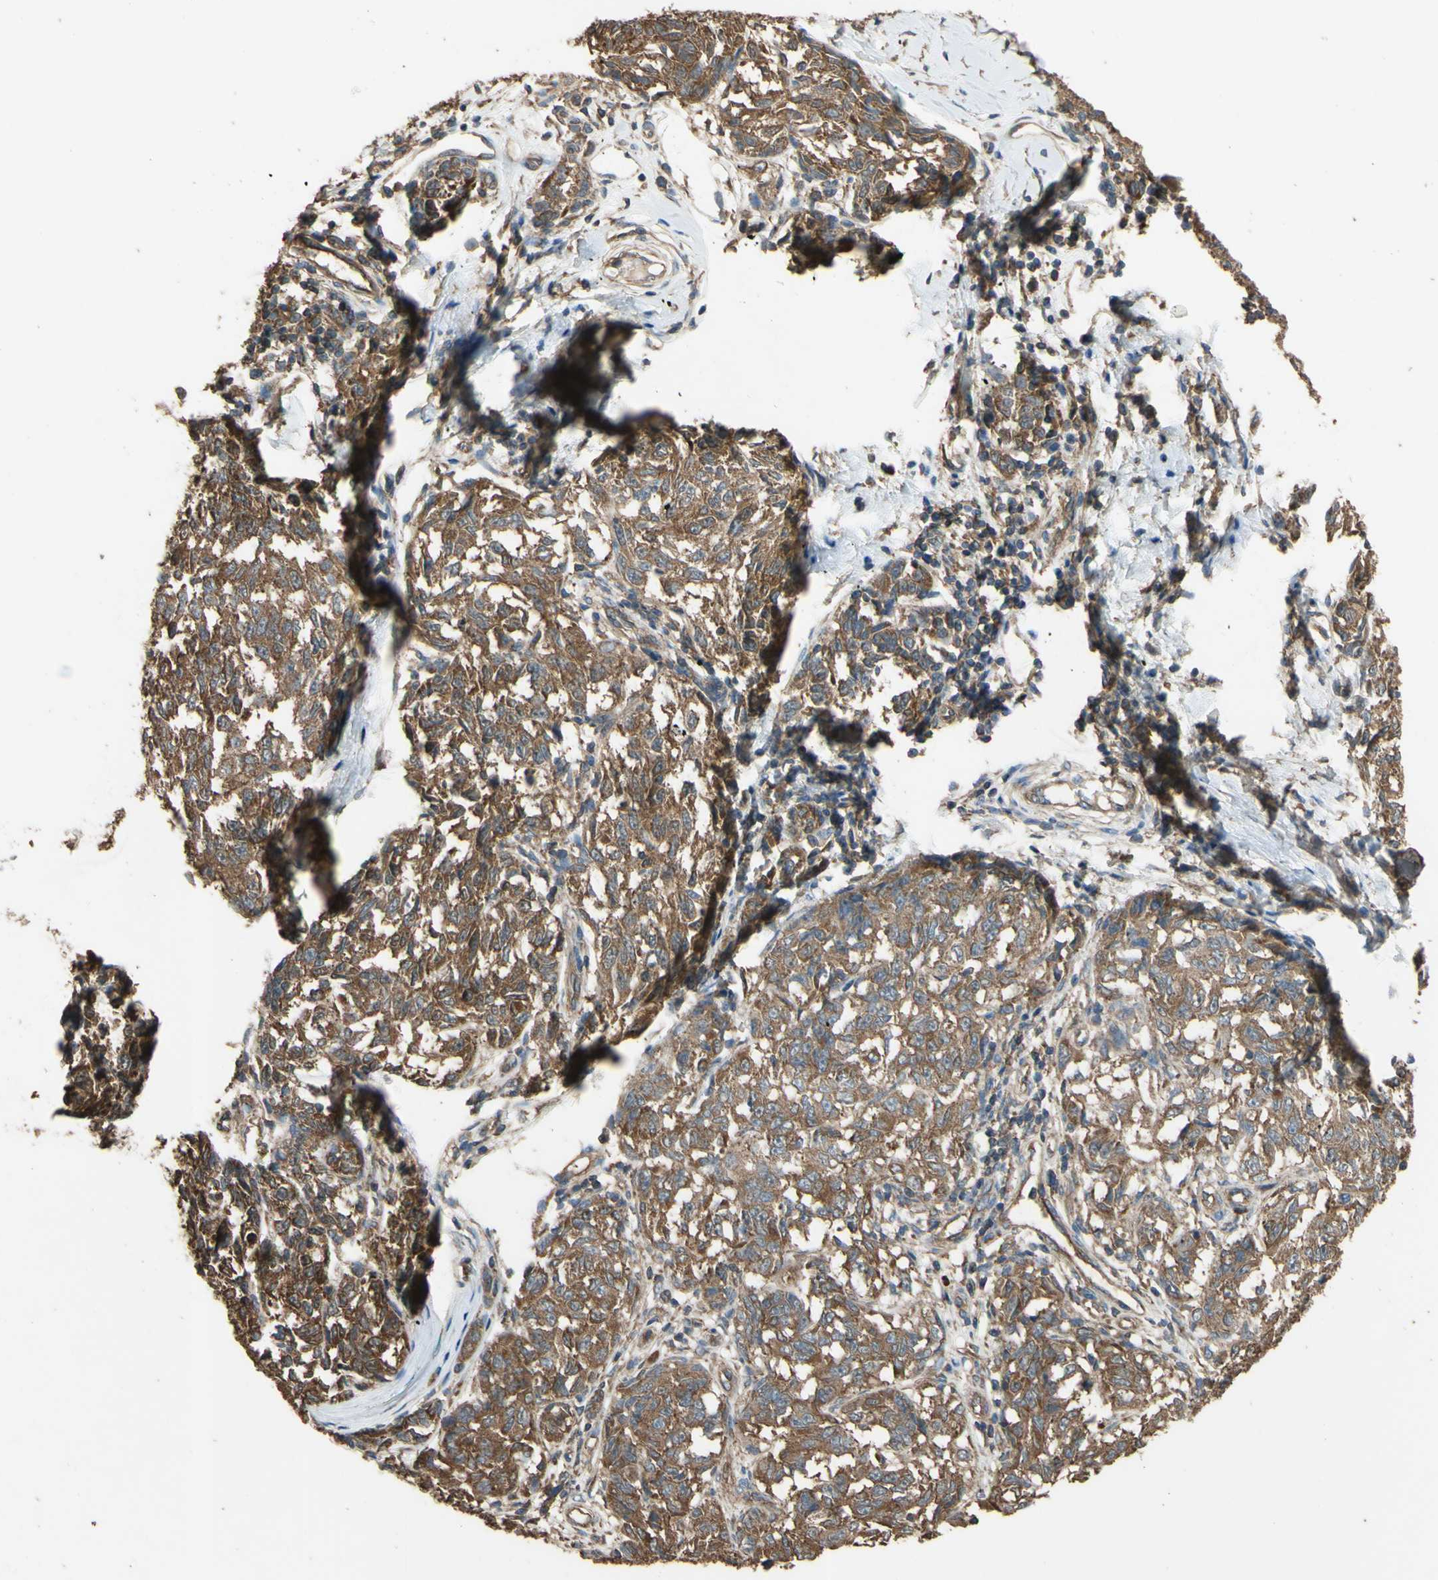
{"staining": {"intensity": "moderate", "quantity": ">75%", "location": "cytoplasmic/membranous"}, "tissue": "melanoma", "cell_type": "Tumor cells", "image_type": "cancer", "snomed": [{"axis": "morphology", "description": "Malignant melanoma, NOS"}, {"axis": "topography", "description": "Skin"}], "caption": "The immunohistochemical stain shows moderate cytoplasmic/membranous expression in tumor cells of melanoma tissue.", "gene": "CTTN", "patient": {"sex": "female", "age": 64}}